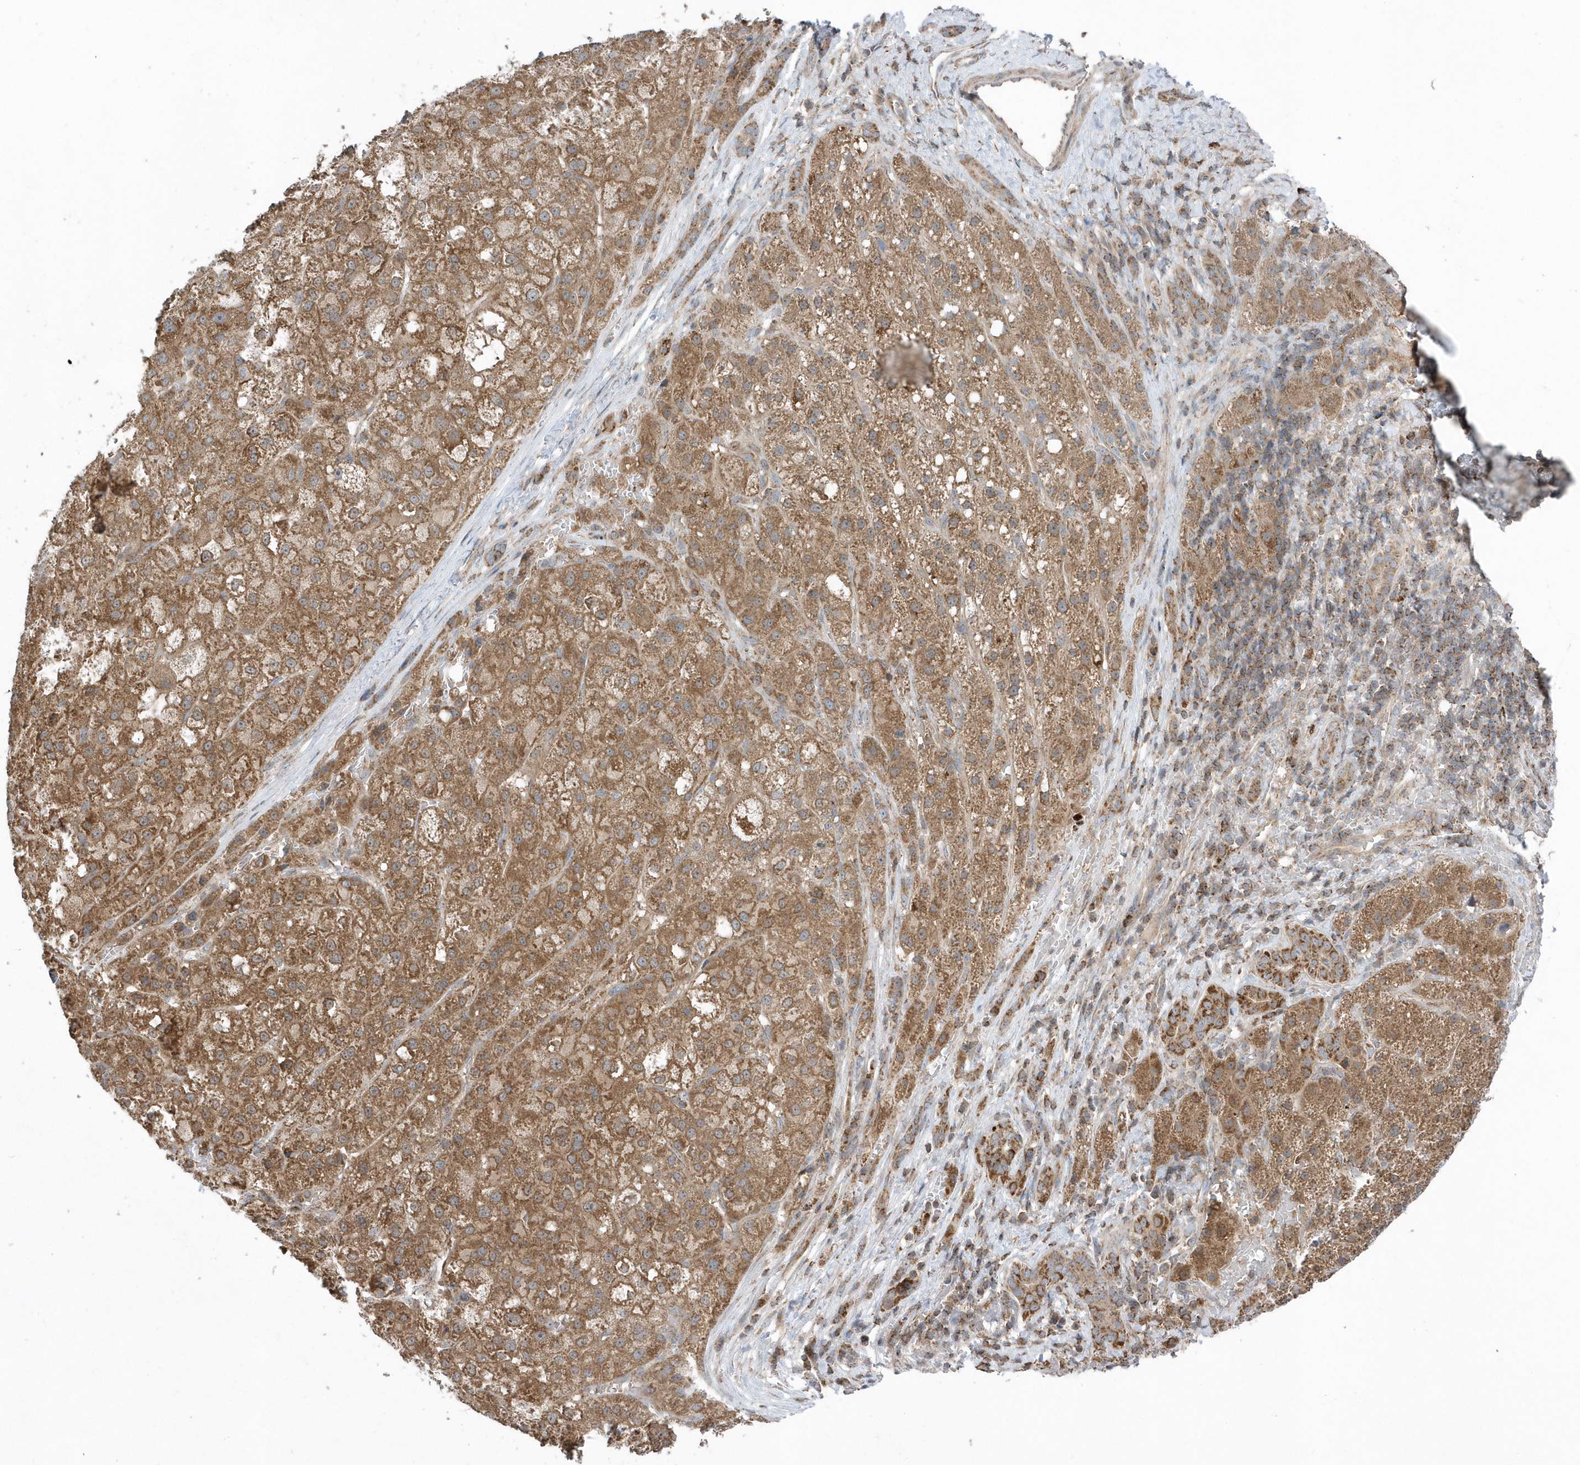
{"staining": {"intensity": "moderate", "quantity": ">75%", "location": "cytoplasmic/membranous"}, "tissue": "liver cancer", "cell_type": "Tumor cells", "image_type": "cancer", "snomed": [{"axis": "morphology", "description": "Carcinoma, Hepatocellular, NOS"}, {"axis": "topography", "description": "Liver"}], "caption": "Protein staining of liver cancer (hepatocellular carcinoma) tissue displays moderate cytoplasmic/membranous expression in about >75% of tumor cells.", "gene": "PPP1R7", "patient": {"sex": "male", "age": 57}}